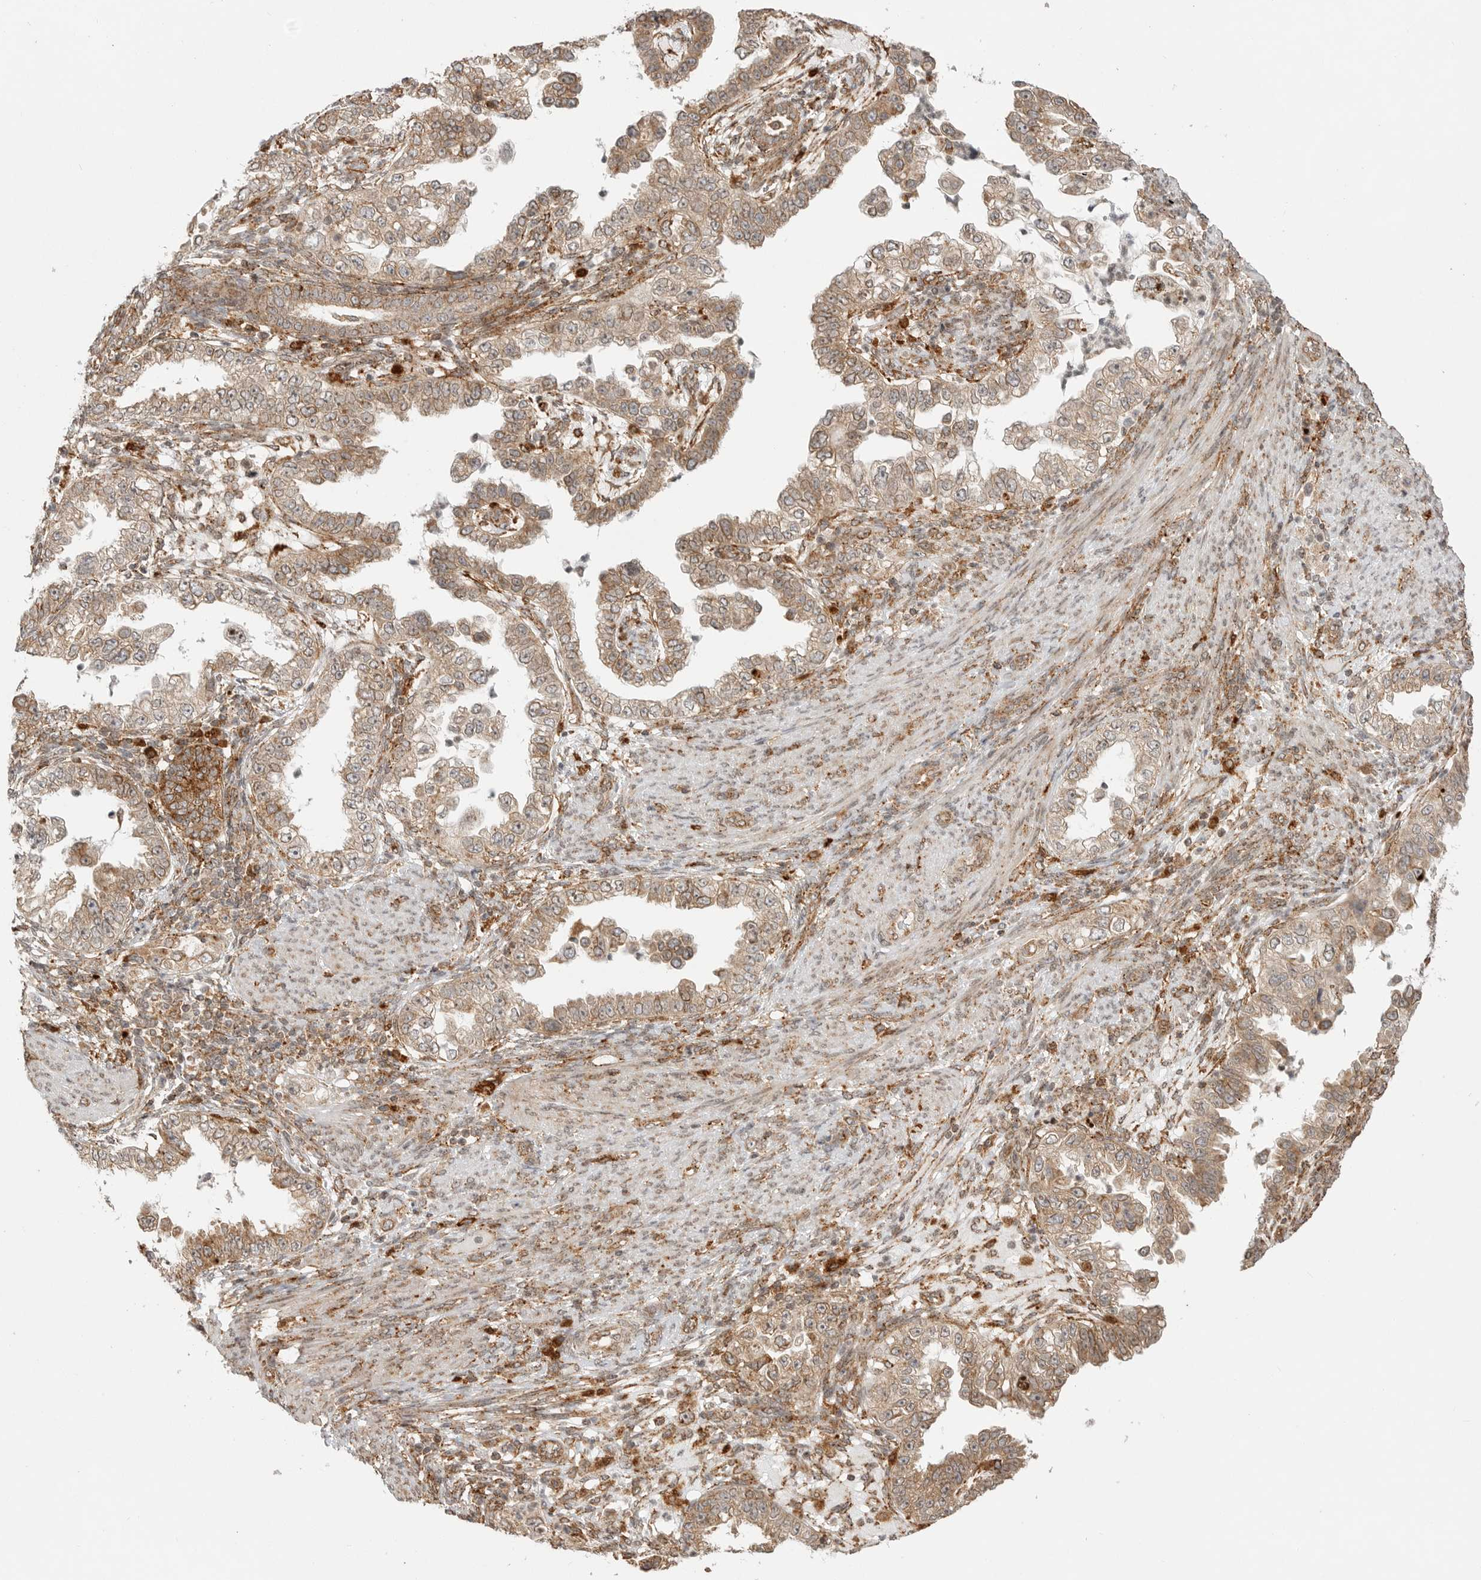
{"staining": {"intensity": "moderate", "quantity": ">75%", "location": "cytoplasmic/membranous"}, "tissue": "endometrial cancer", "cell_type": "Tumor cells", "image_type": "cancer", "snomed": [{"axis": "morphology", "description": "Adenocarcinoma, NOS"}, {"axis": "topography", "description": "Endometrium"}], "caption": "Immunohistochemistry of endometrial cancer displays medium levels of moderate cytoplasmic/membranous positivity in approximately >75% of tumor cells.", "gene": "IDUA", "patient": {"sex": "female", "age": 85}}